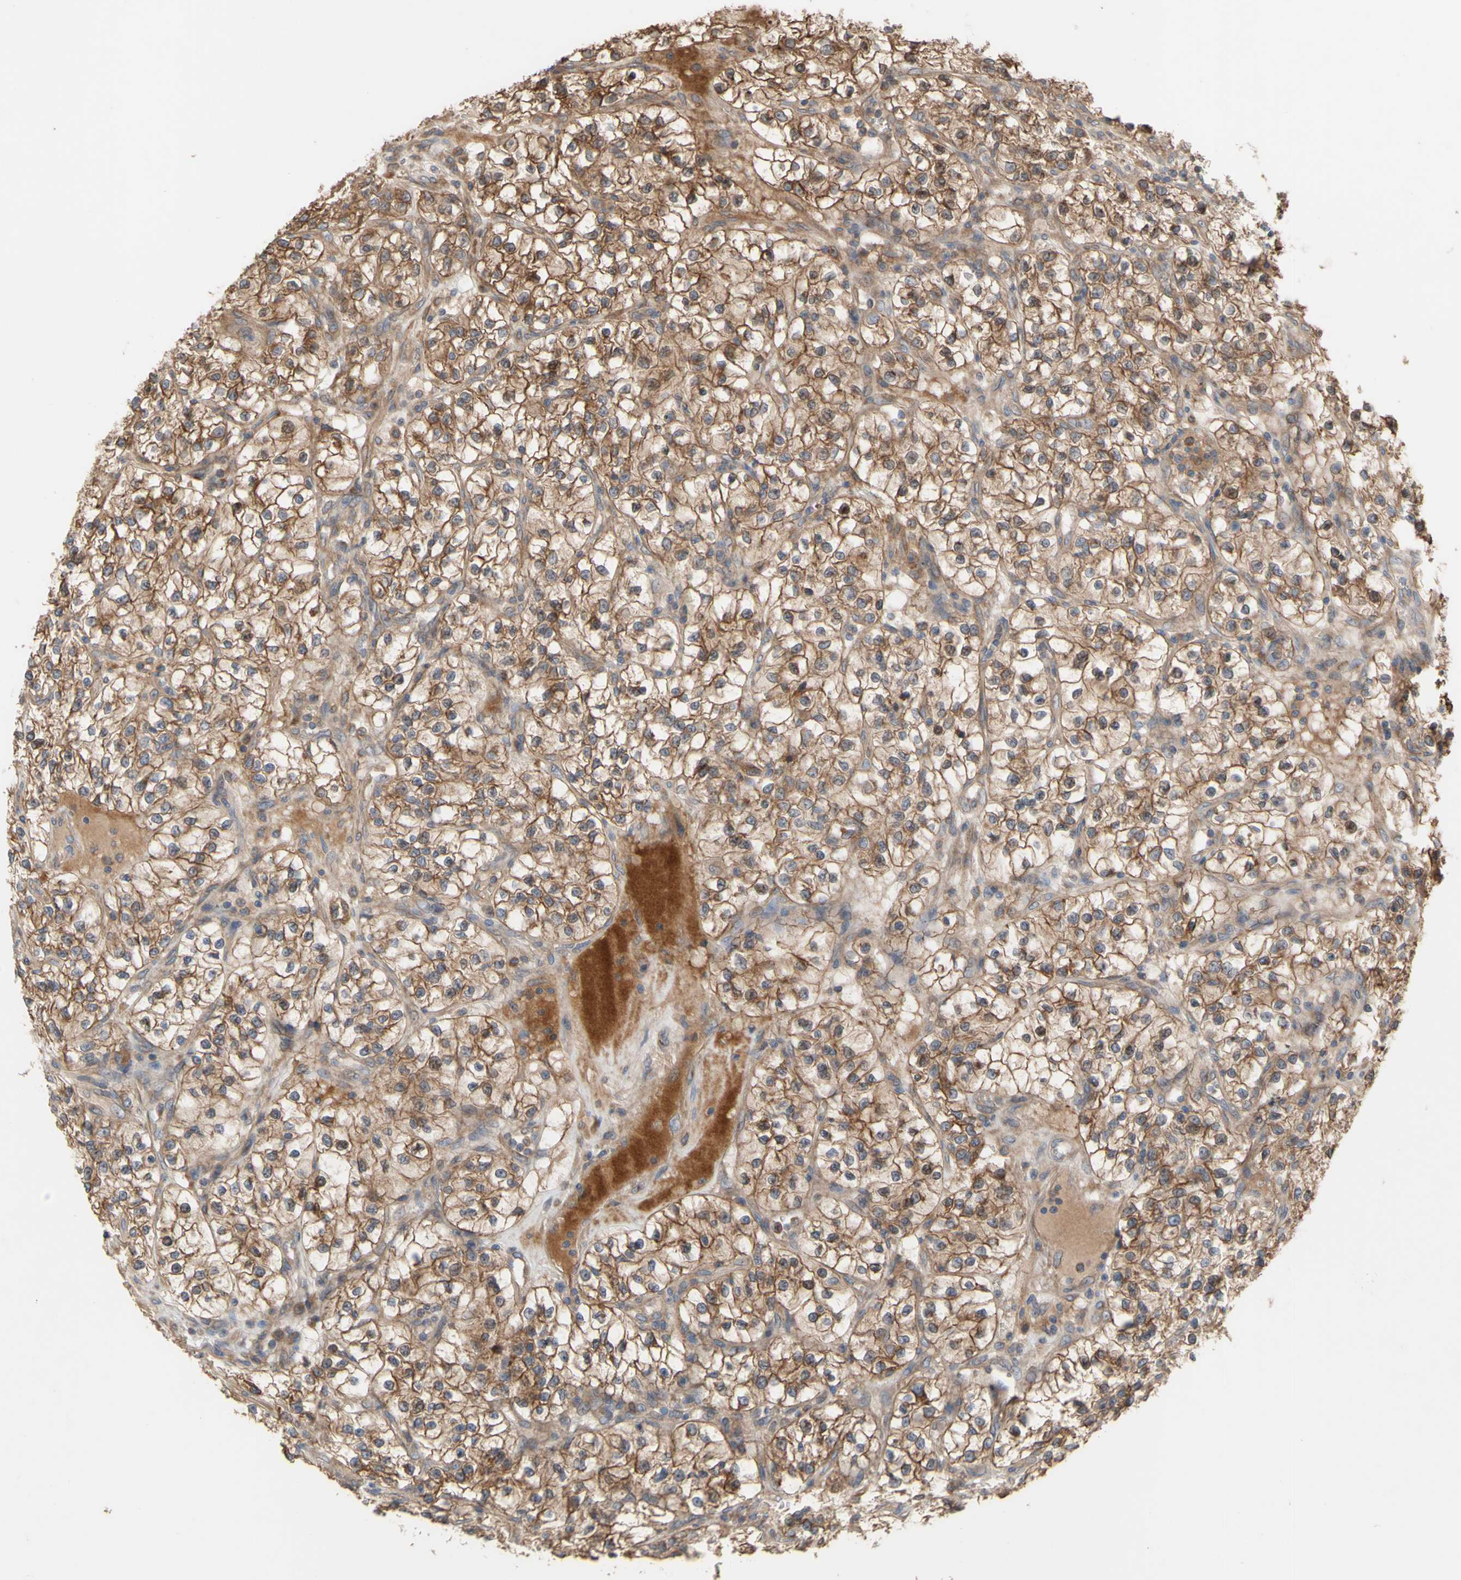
{"staining": {"intensity": "strong", "quantity": ">75%", "location": "cytoplasmic/membranous"}, "tissue": "renal cancer", "cell_type": "Tumor cells", "image_type": "cancer", "snomed": [{"axis": "morphology", "description": "Adenocarcinoma, NOS"}, {"axis": "topography", "description": "Kidney"}], "caption": "Immunohistochemistry micrograph of renal cancer (adenocarcinoma) stained for a protein (brown), which exhibits high levels of strong cytoplasmic/membranous positivity in about >75% of tumor cells.", "gene": "NECTIN3", "patient": {"sex": "female", "age": 57}}